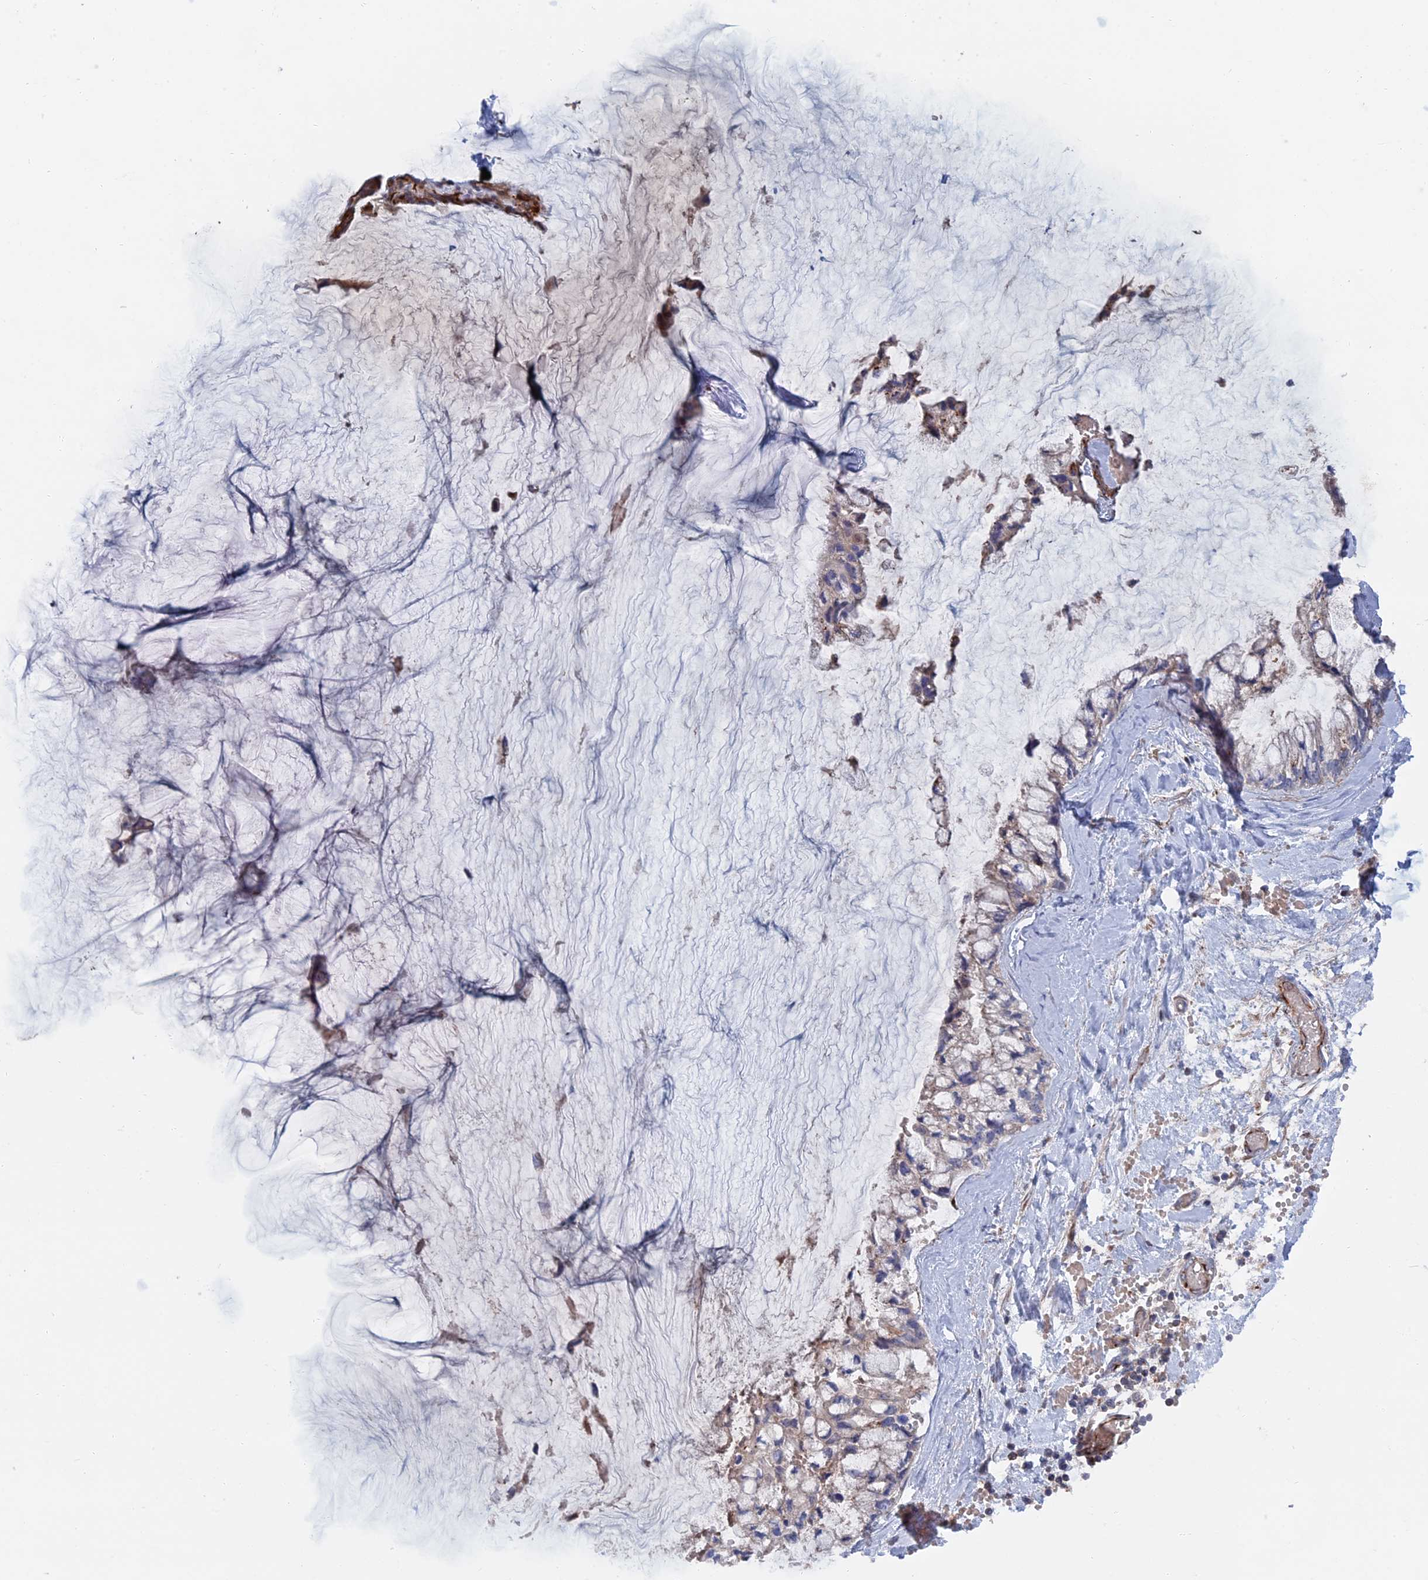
{"staining": {"intensity": "negative", "quantity": "none", "location": "none"}, "tissue": "ovarian cancer", "cell_type": "Tumor cells", "image_type": "cancer", "snomed": [{"axis": "morphology", "description": "Cystadenocarcinoma, mucinous, NOS"}, {"axis": "topography", "description": "Ovary"}], "caption": "High magnification brightfield microscopy of mucinous cystadenocarcinoma (ovarian) stained with DAB (3,3'-diaminobenzidine) (brown) and counterstained with hematoxylin (blue): tumor cells show no significant expression.", "gene": "SMG9", "patient": {"sex": "female", "age": 39}}